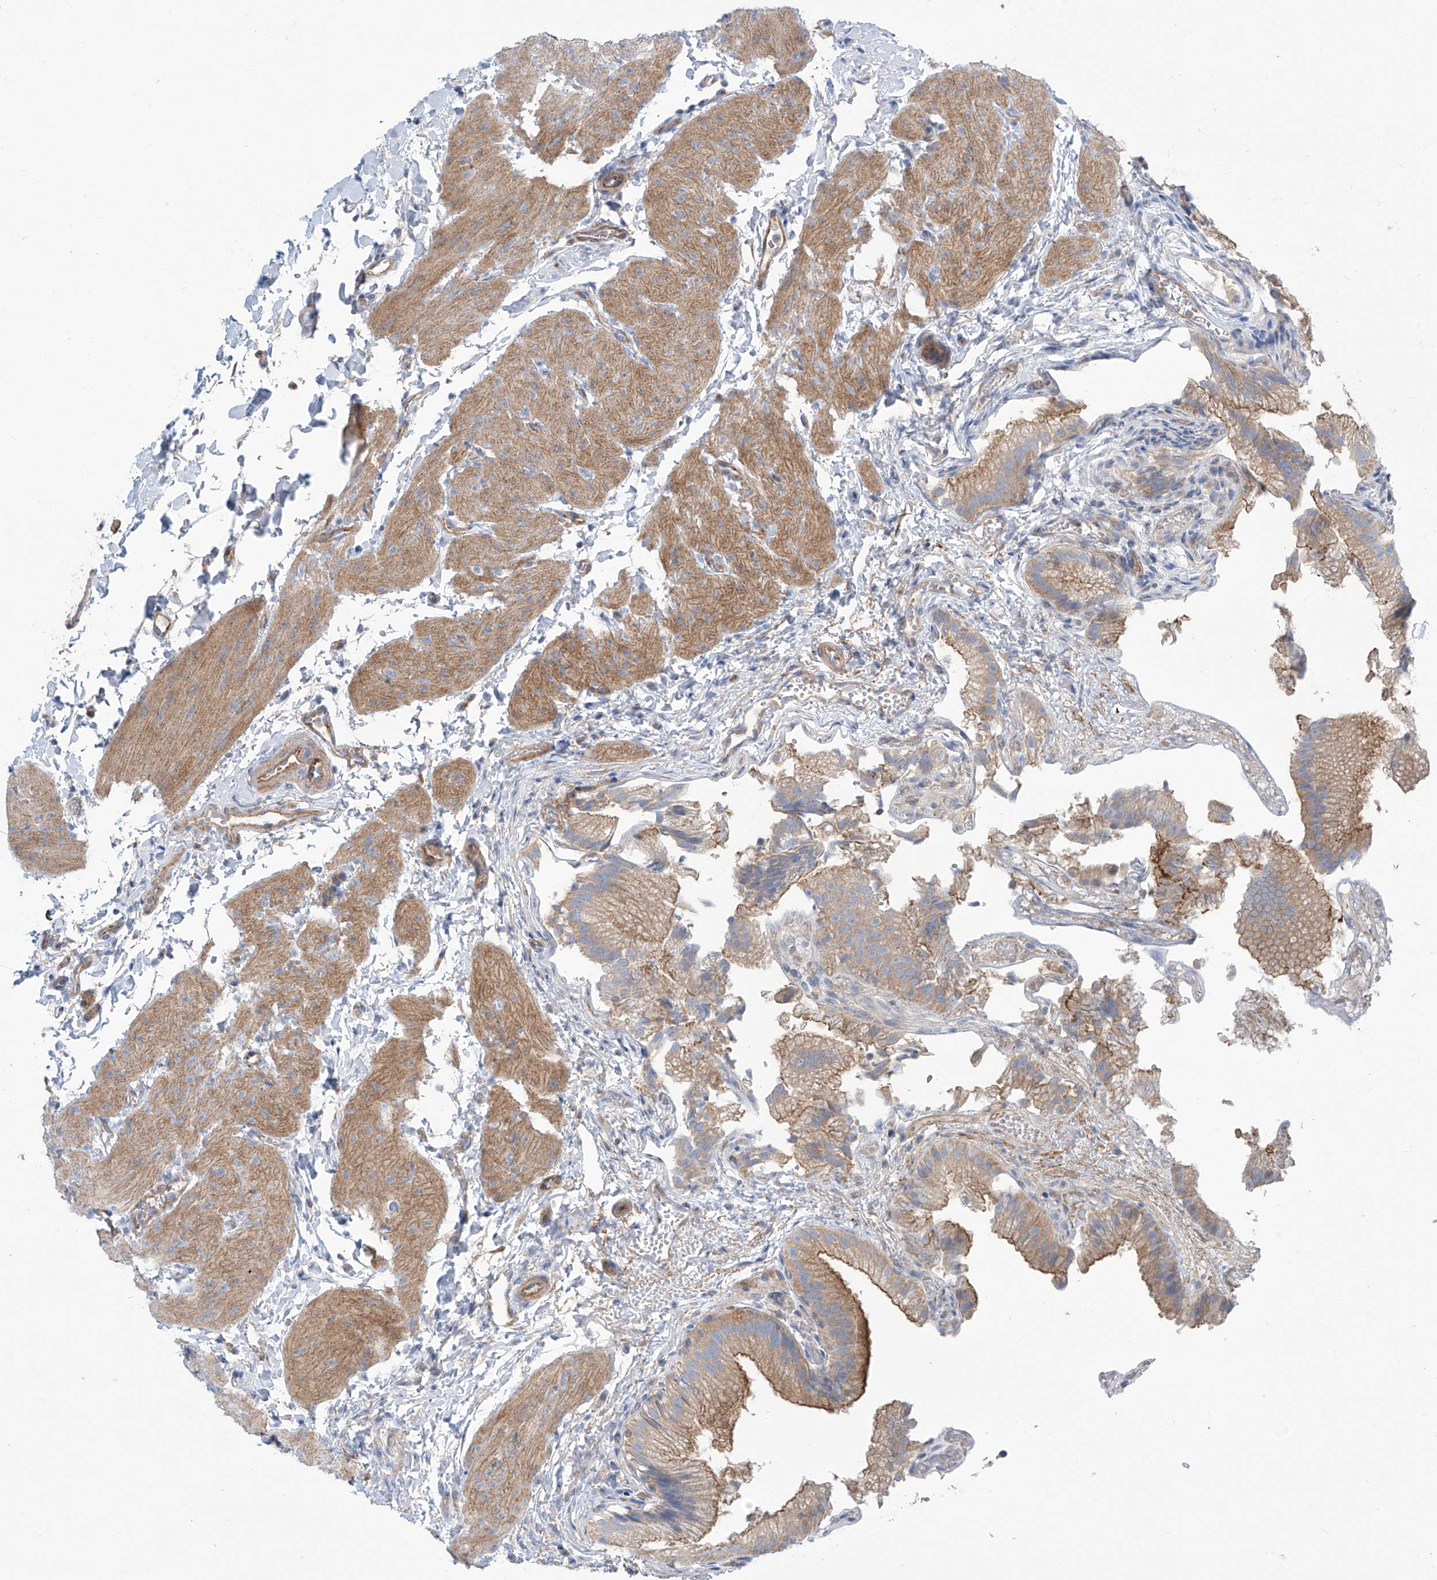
{"staining": {"intensity": "moderate", "quantity": ">75%", "location": "cytoplasmic/membranous"}, "tissue": "gallbladder", "cell_type": "Glandular cells", "image_type": "normal", "snomed": [{"axis": "morphology", "description": "Normal tissue, NOS"}, {"axis": "topography", "description": "Gallbladder"}], "caption": "Moderate cytoplasmic/membranous protein expression is identified in approximately >75% of glandular cells in gallbladder.", "gene": "TMEM209", "patient": {"sex": "female", "age": 30}}